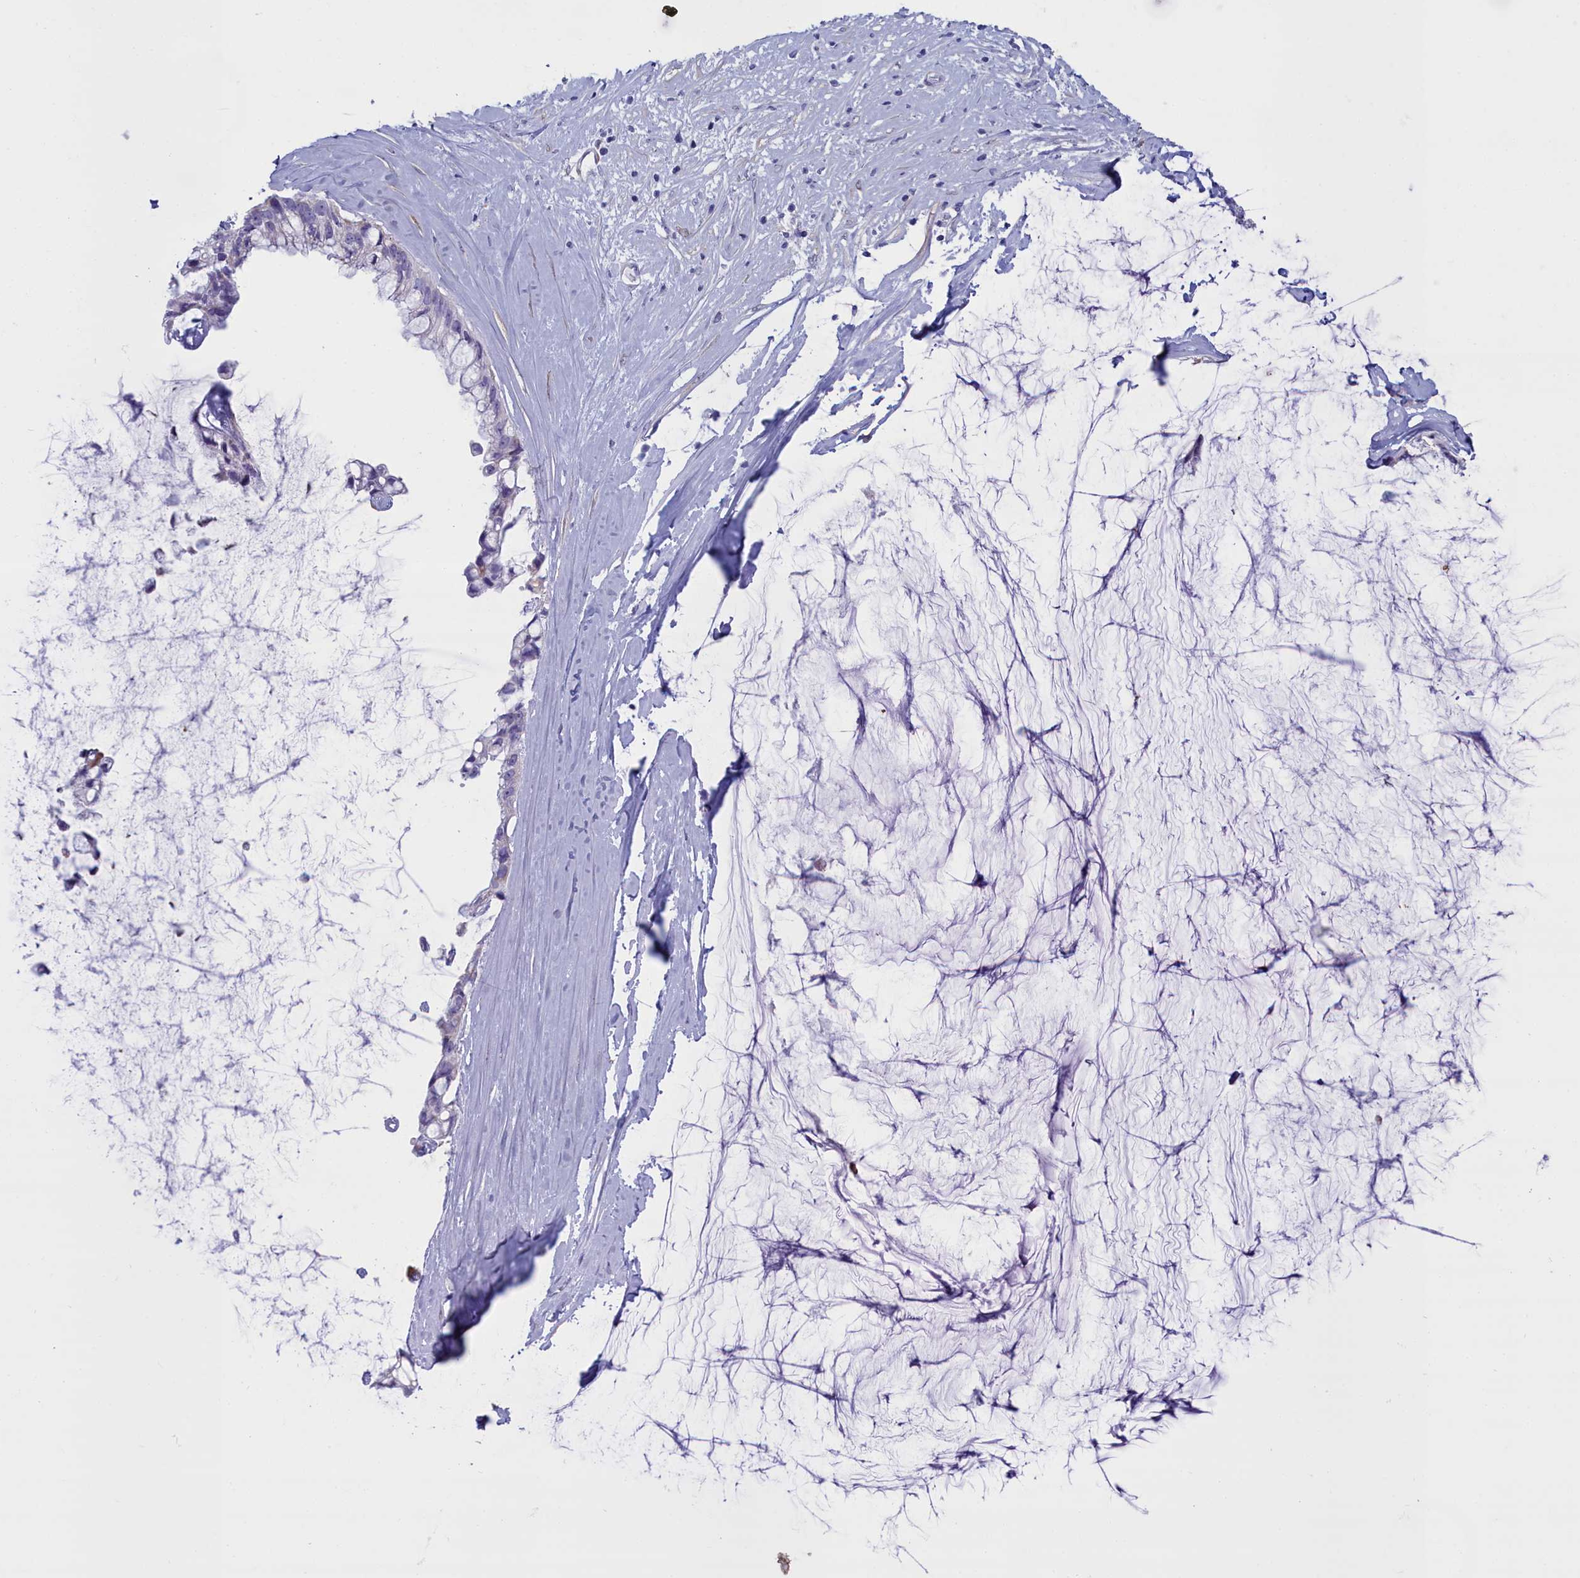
{"staining": {"intensity": "negative", "quantity": "none", "location": "none"}, "tissue": "ovarian cancer", "cell_type": "Tumor cells", "image_type": "cancer", "snomed": [{"axis": "morphology", "description": "Cystadenocarcinoma, mucinous, NOS"}, {"axis": "topography", "description": "Ovary"}], "caption": "Immunohistochemical staining of ovarian mucinous cystadenocarcinoma displays no significant positivity in tumor cells.", "gene": "PPP1R14A", "patient": {"sex": "female", "age": 39}}